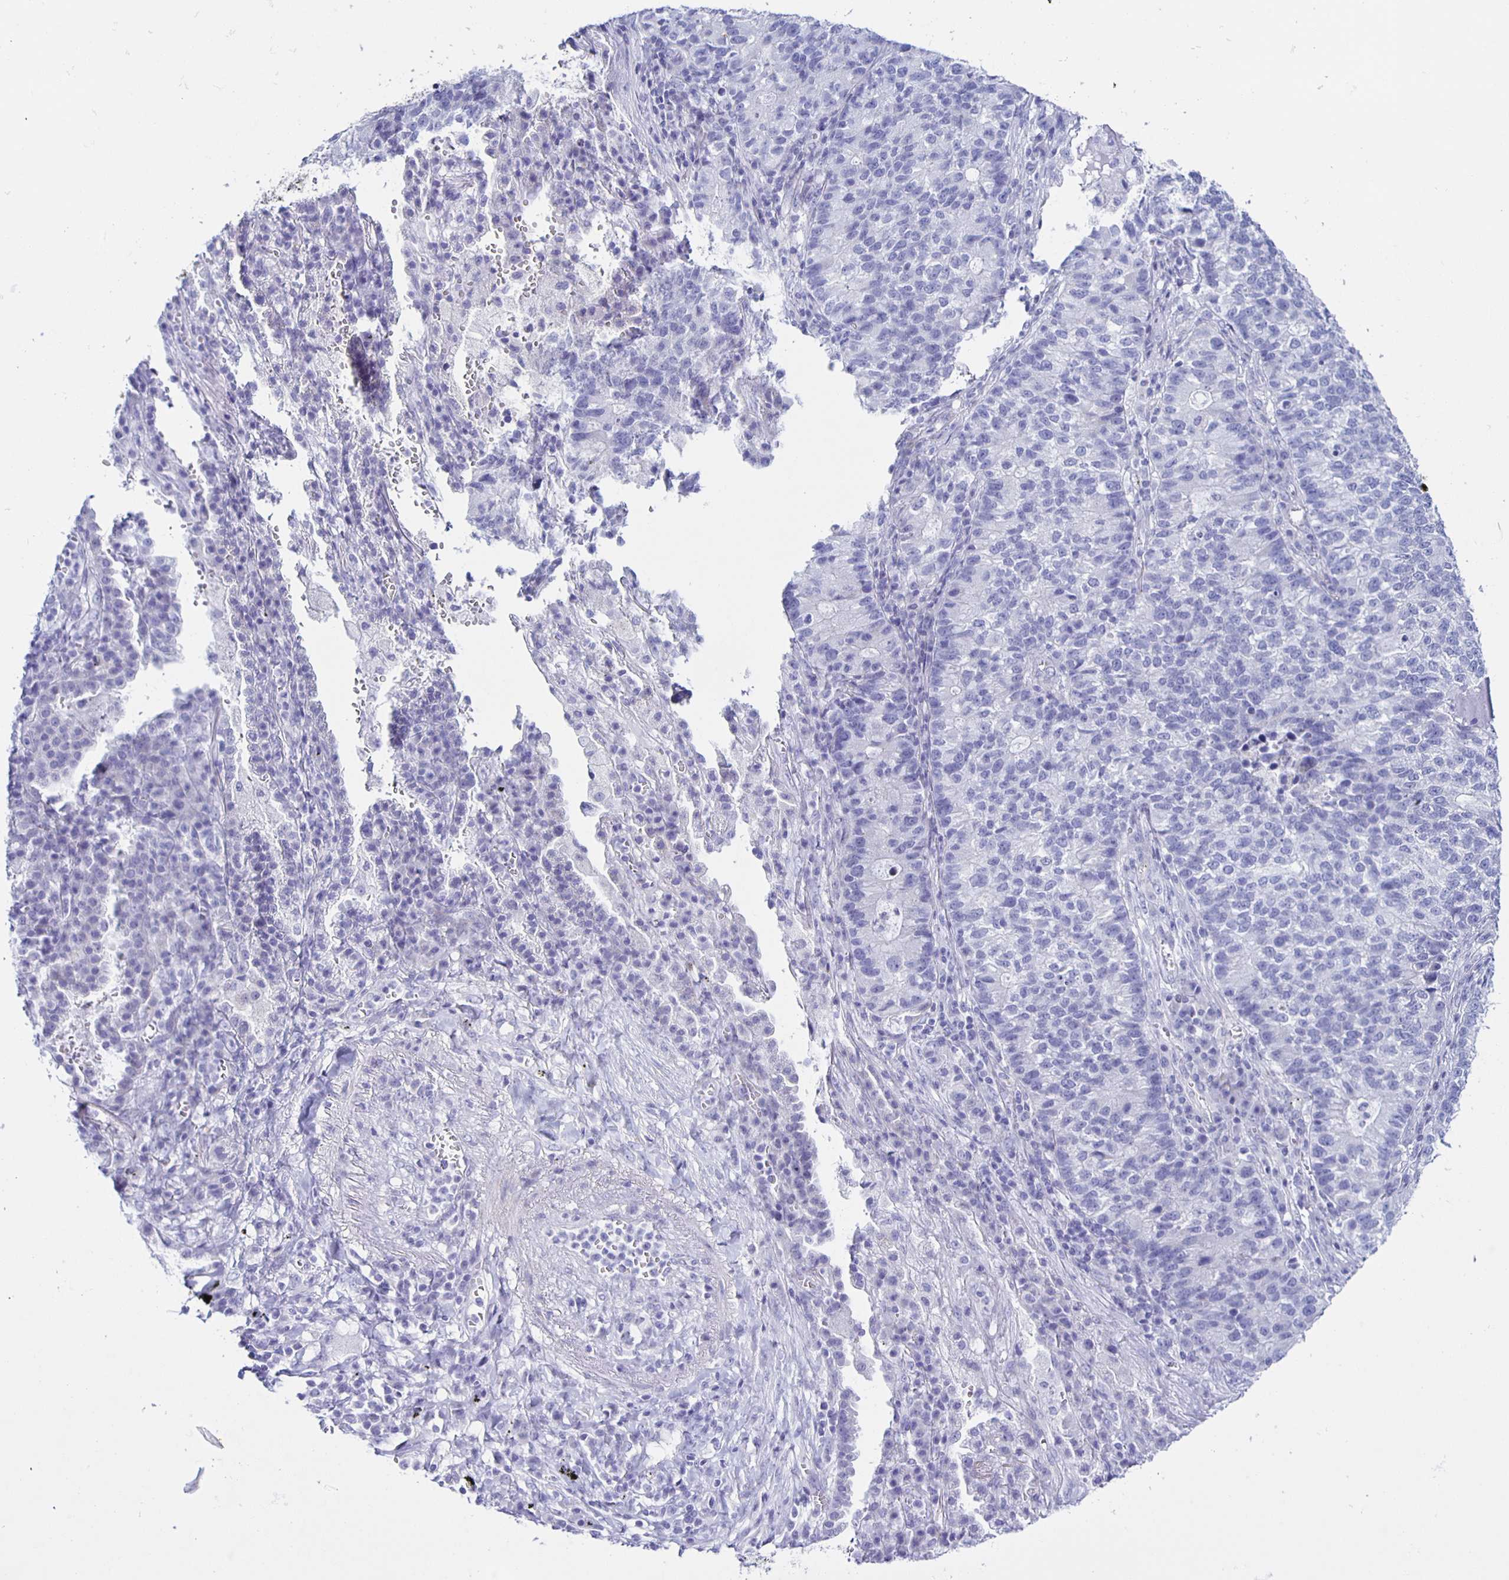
{"staining": {"intensity": "negative", "quantity": "none", "location": "none"}, "tissue": "lung cancer", "cell_type": "Tumor cells", "image_type": "cancer", "snomed": [{"axis": "morphology", "description": "Adenocarcinoma, NOS"}, {"axis": "topography", "description": "Lung"}], "caption": "Immunohistochemical staining of lung cancer (adenocarcinoma) exhibits no significant expression in tumor cells.", "gene": "AQP6", "patient": {"sex": "male", "age": 57}}